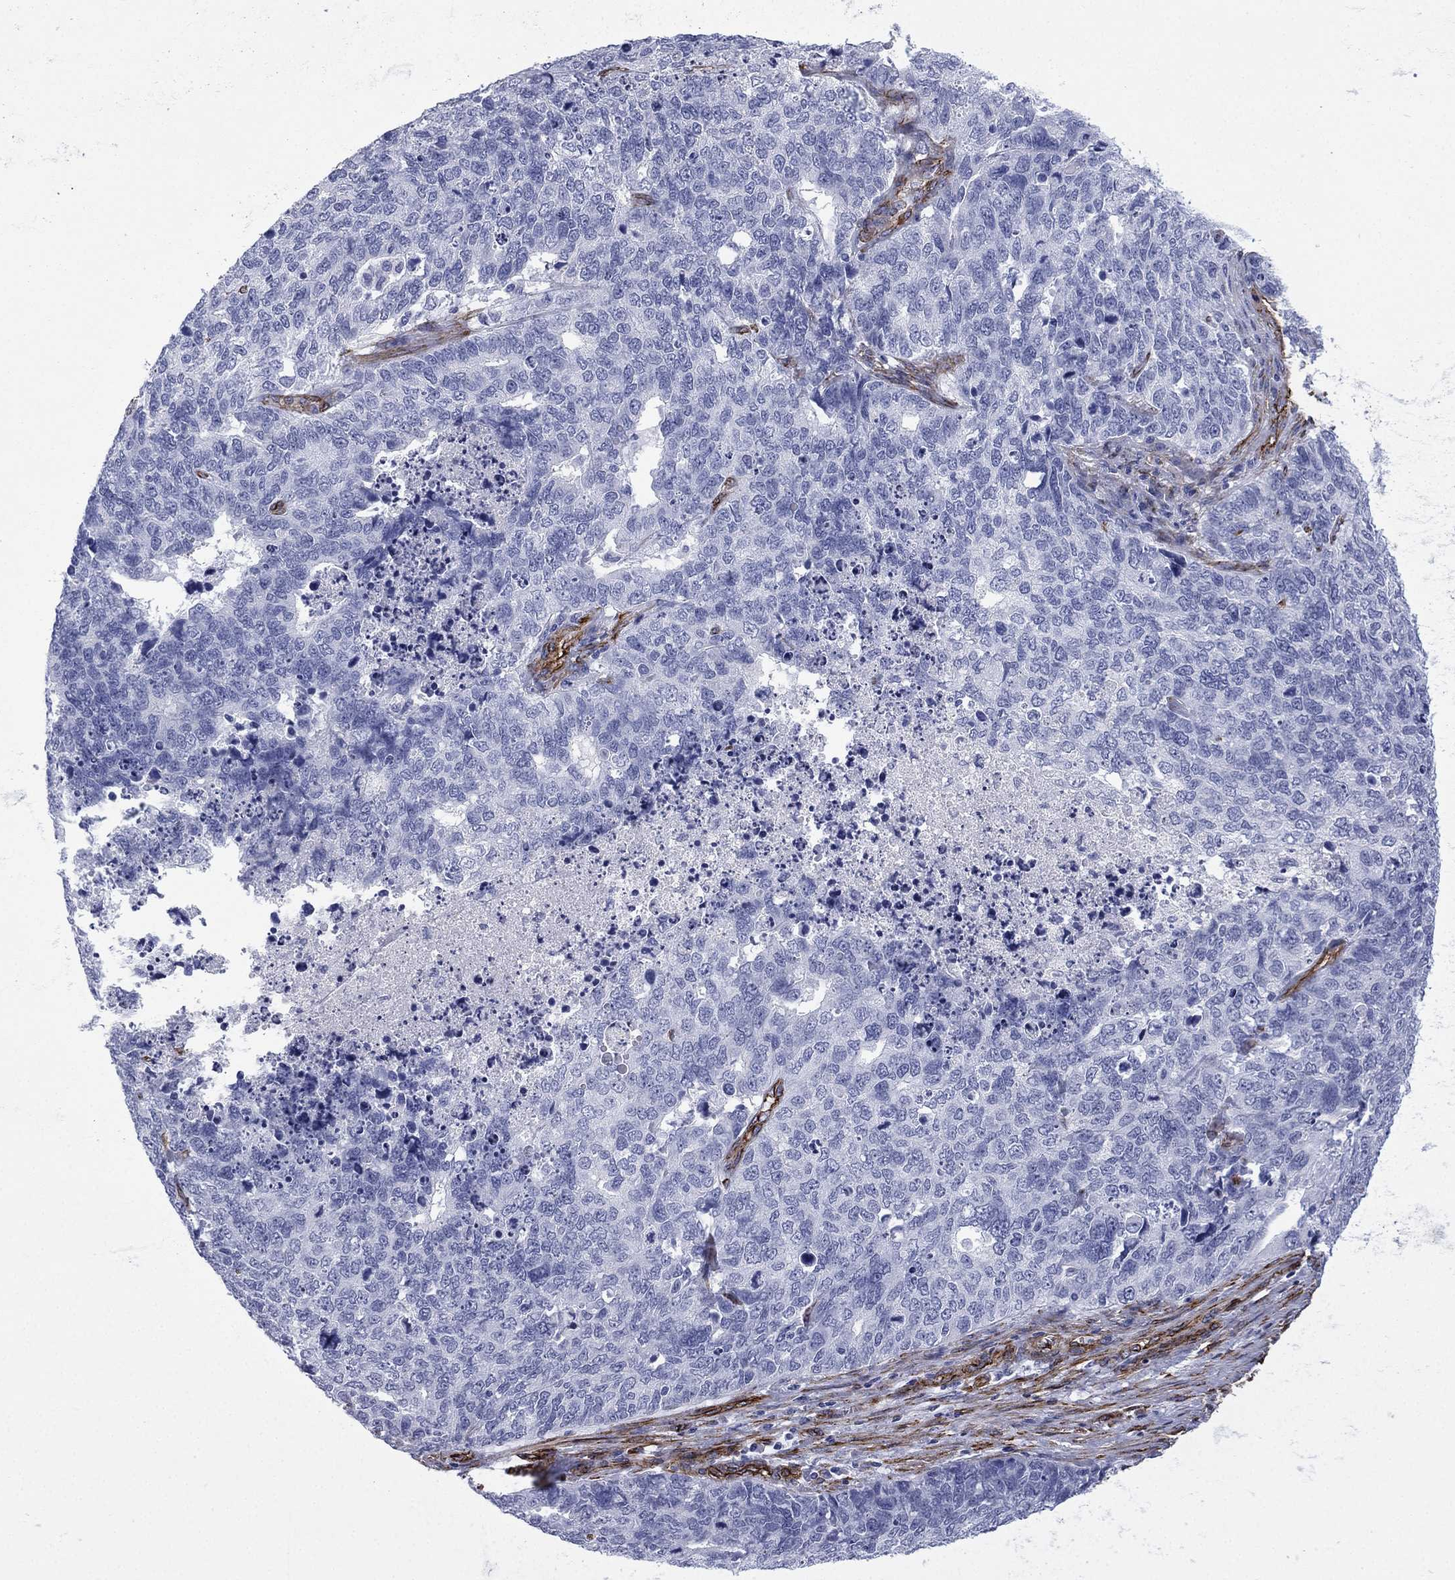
{"staining": {"intensity": "negative", "quantity": "none", "location": "none"}, "tissue": "cervical cancer", "cell_type": "Tumor cells", "image_type": "cancer", "snomed": [{"axis": "morphology", "description": "Squamous cell carcinoma, NOS"}, {"axis": "topography", "description": "Cervix"}], "caption": "An image of human cervical squamous cell carcinoma is negative for staining in tumor cells.", "gene": "CAVIN3", "patient": {"sex": "female", "age": 63}}